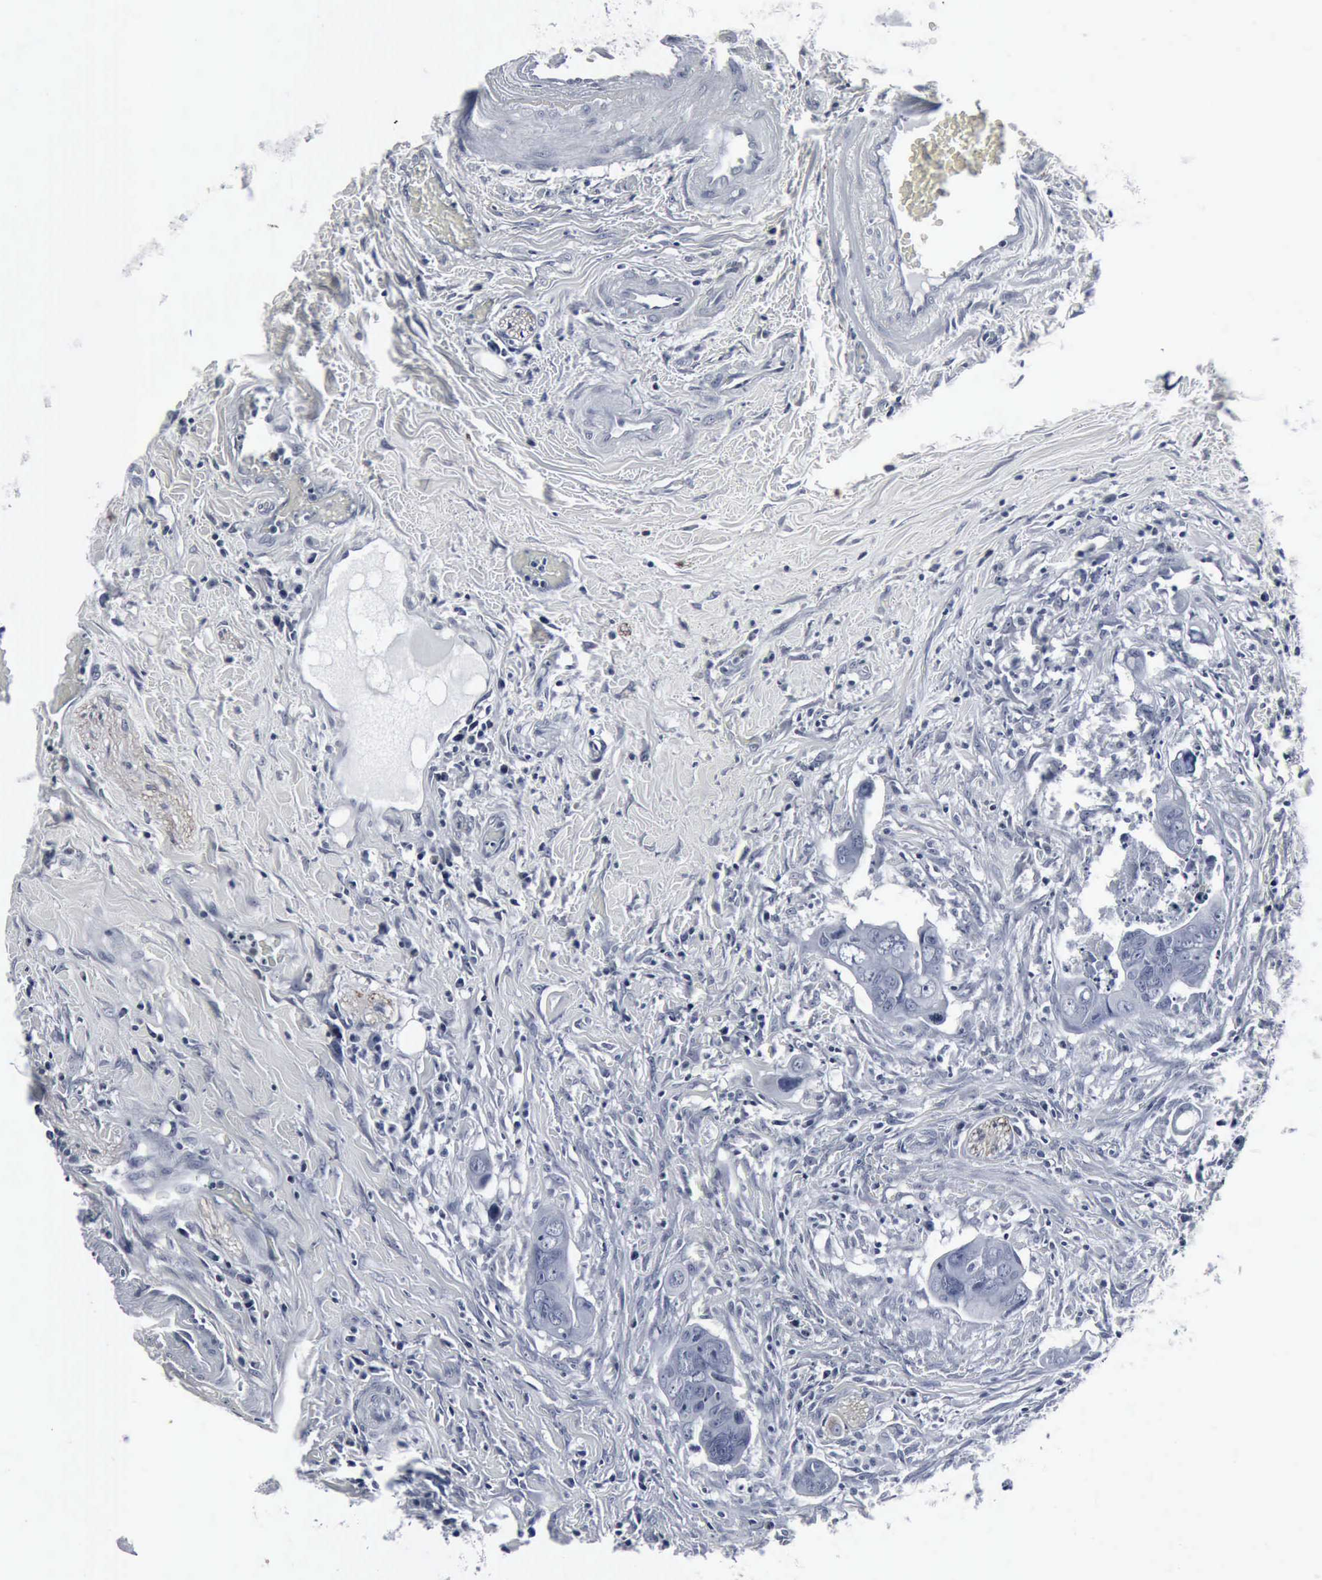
{"staining": {"intensity": "negative", "quantity": "none", "location": "none"}, "tissue": "colorectal cancer", "cell_type": "Tumor cells", "image_type": "cancer", "snomed": [{"axis": "morphology", "description": "Adenocarcinoma, NOS"}, {"axis": "topography", "description": "Rectum"}], "caption": "A micrograph of human colorectal cancer (adenocarcinoma) is negative for staining in tumor cells.", "gene": "SNAP25", "patient": {"sex": "male", "age": 53}}